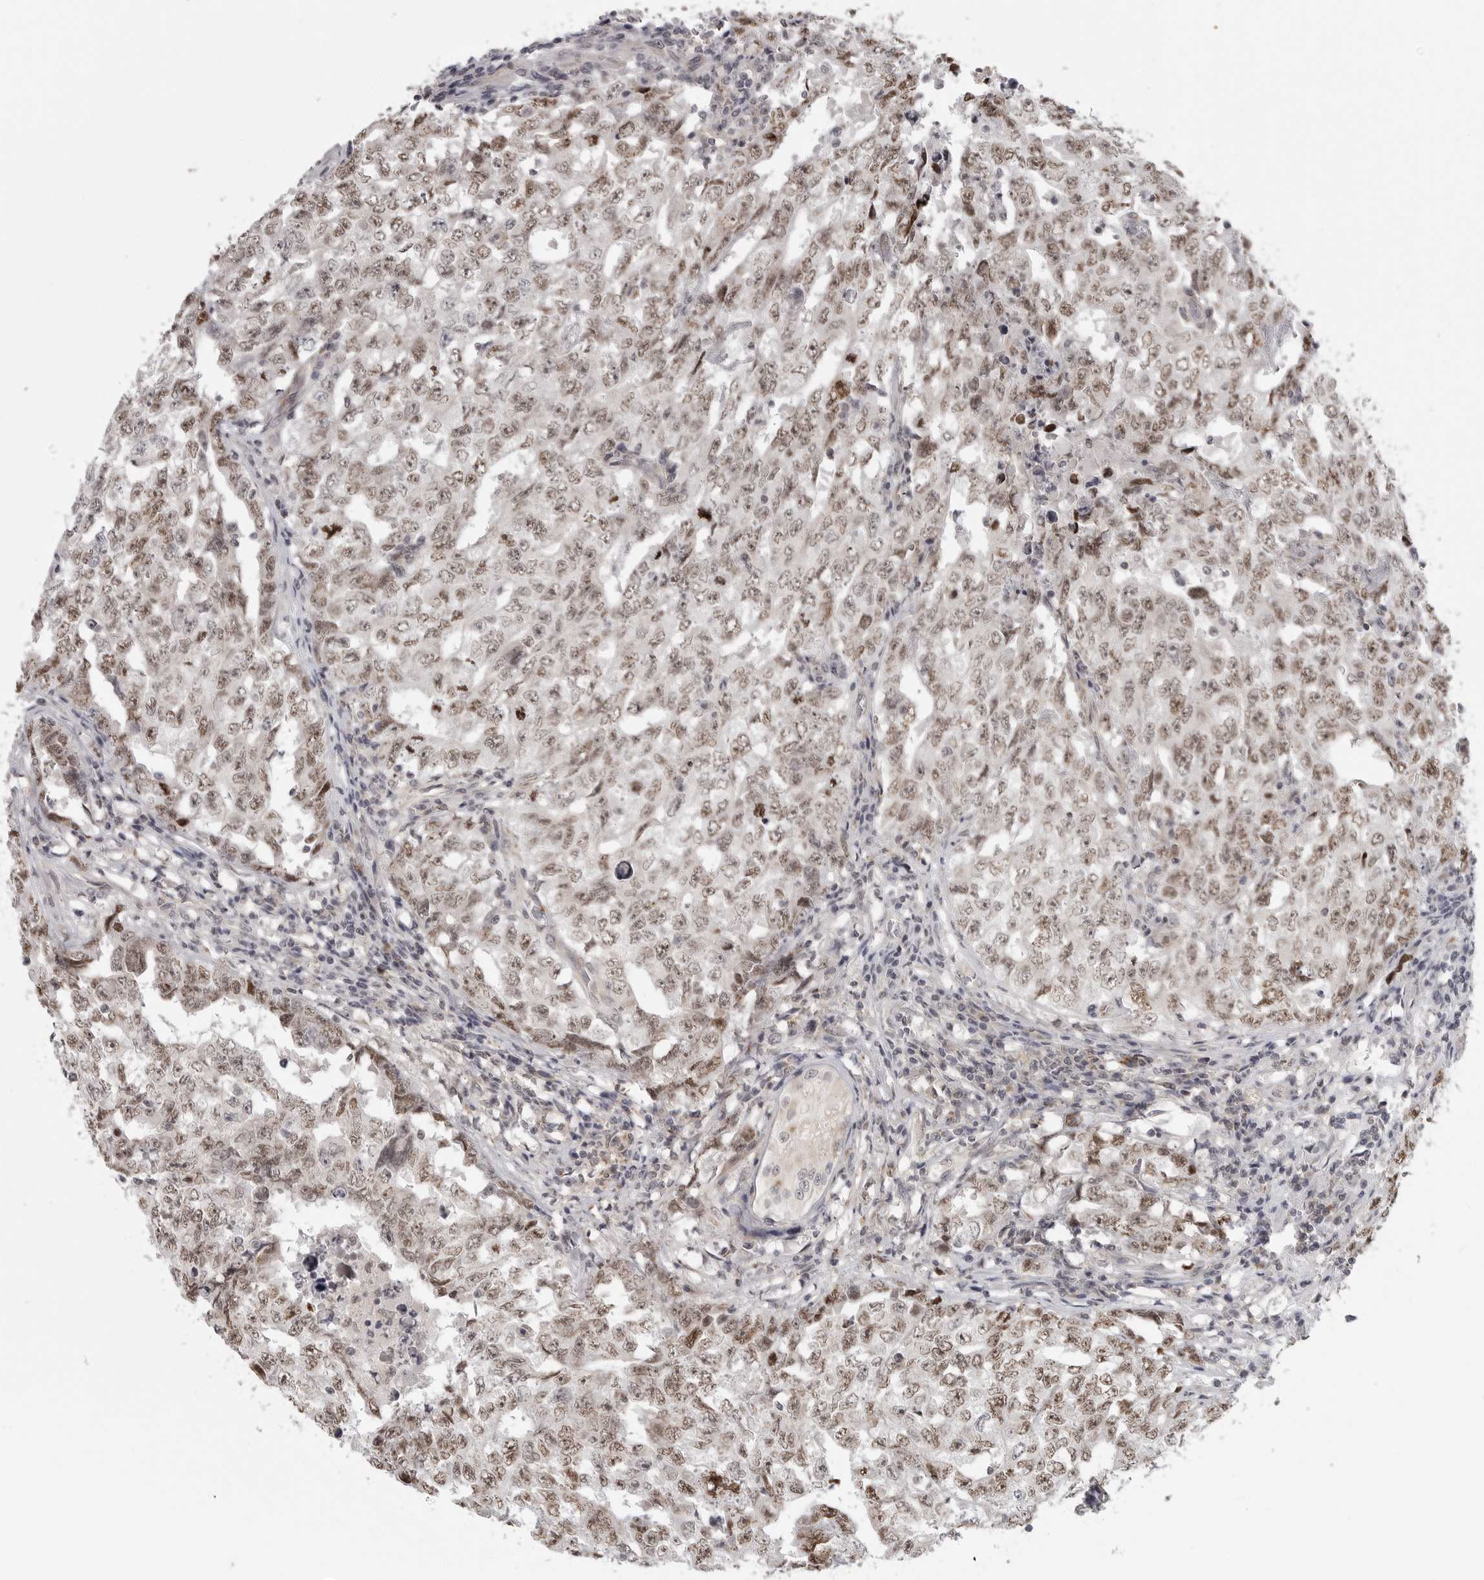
{"staining": {"intensity": "moderate", "quantity": ">75%", "location": "nuclear"}, "tissue": "testis cancer", "cell_type": "Tumor cells", "image_type": "cancer", "snomed": [{"axis": "morphology", "description": "Carcinoma, Embryonal, NOS"}, {"axis": "topography", "description": "Testis"}], "caption": "A medium amount of moderate nuclear staining is identified in about >75% of tumor cells in testis cancer tissue.", "gene": "TUT4", "patient": {"sex": "male", "age": 26}}